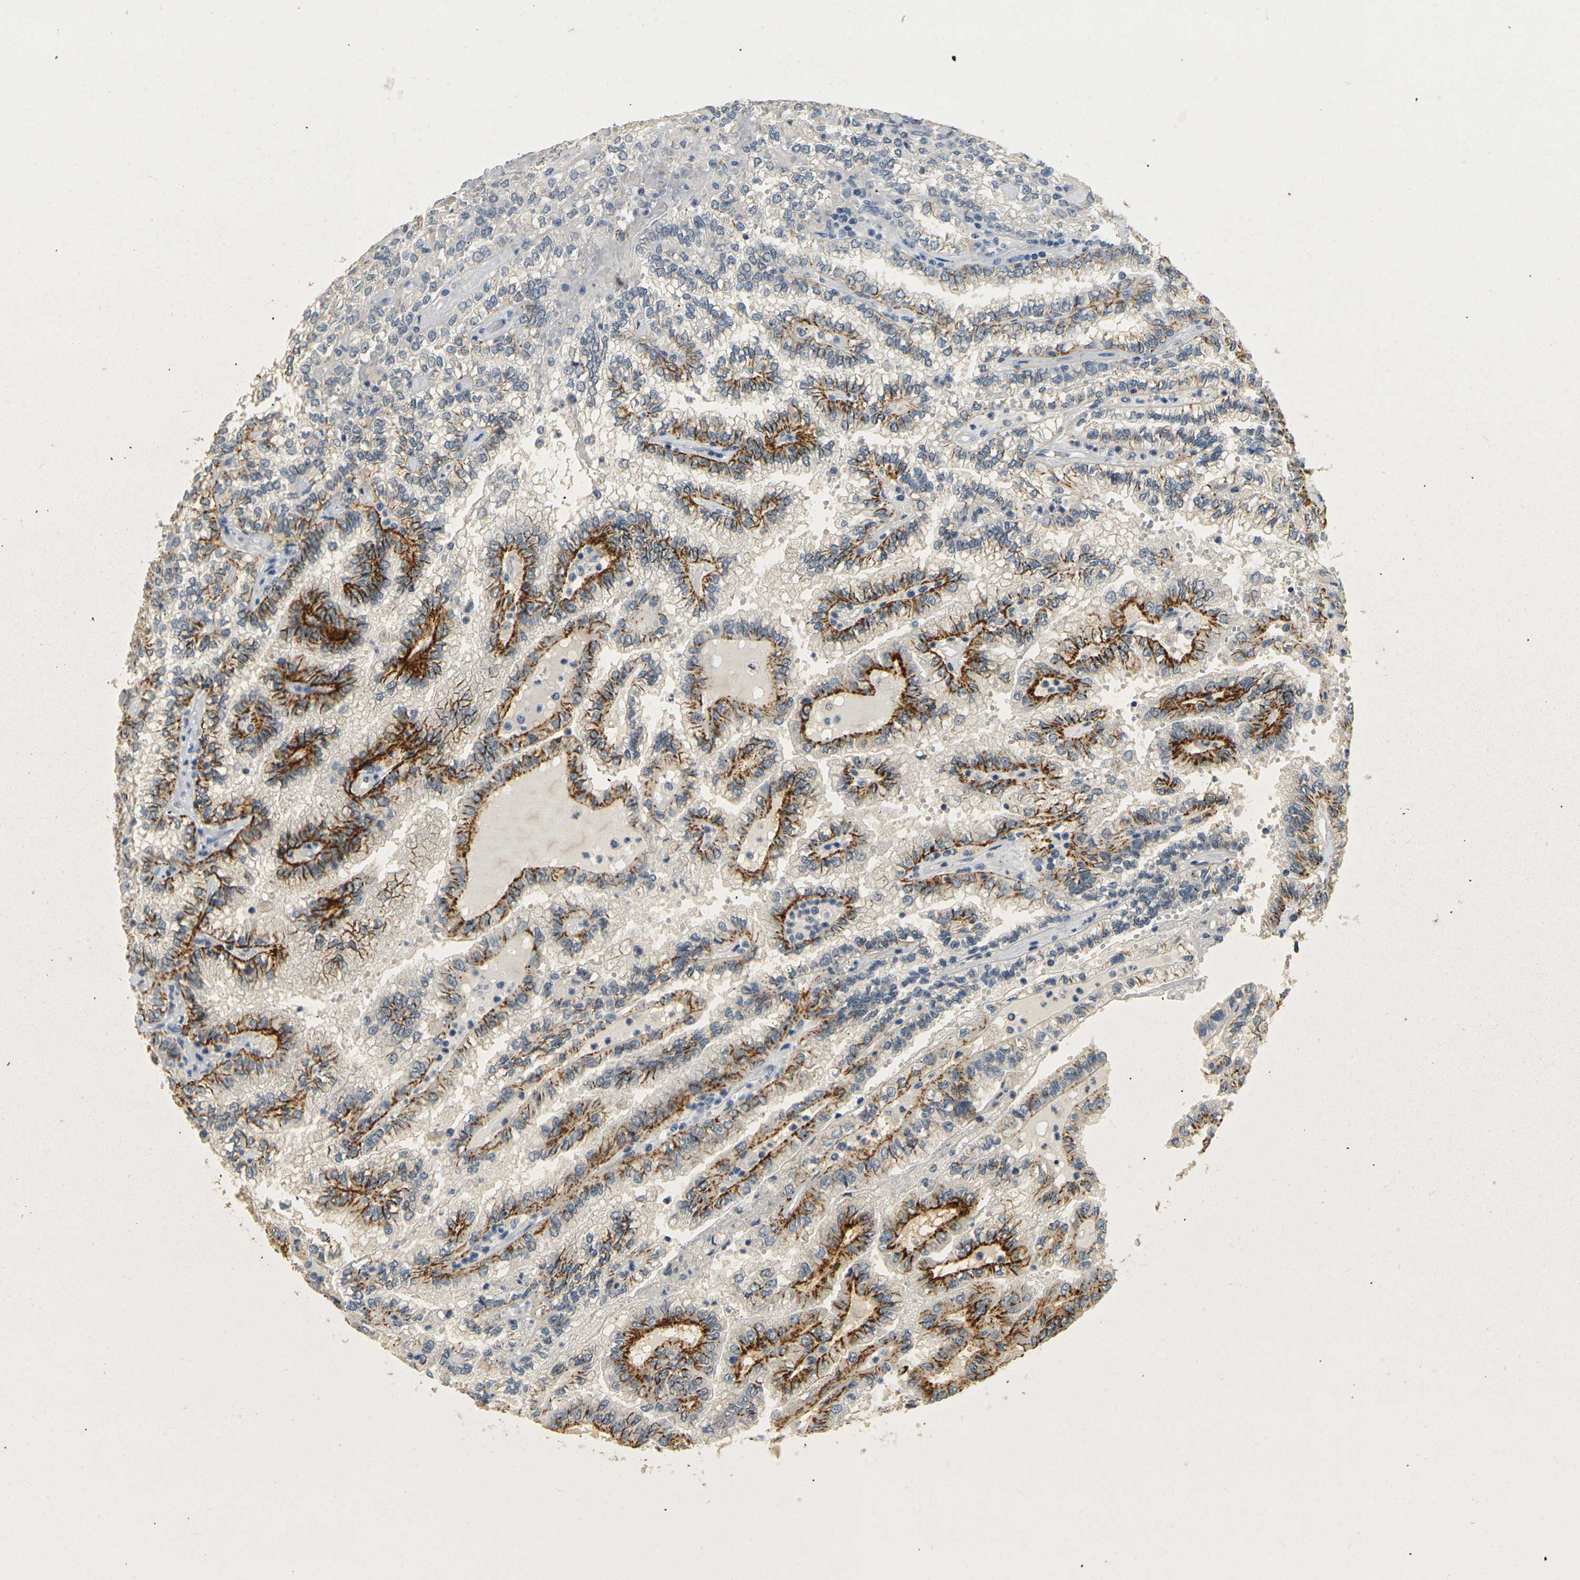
{"staining": {"intensity": "strong", "quantity": ">75%", "location": "cytoplasmic/membranous"}, "tissue": "renal cancer", "cell_type": "Tumor cells", "image_type": "cancer", "snomed": [{"axis": "morphology", "description": "Inflammation, NOS"}, {"axis": "morphology", "description": "Adenocarcinoma, NOS"}, {"axis": "topography", "description": "Kidney"}], "caption": "Tumor cells exhibit strong cytoplasmic/membranous staining in approximately >75% of cells in renal cancer (adenocarcinoma). The protein of interest is stained brown, and the nuclei are stained in blue (DAB IHC with brightfield microscopy, high magnification).", "gene": "CLDN7", "patient": {"sex": "male", "age": 68}}